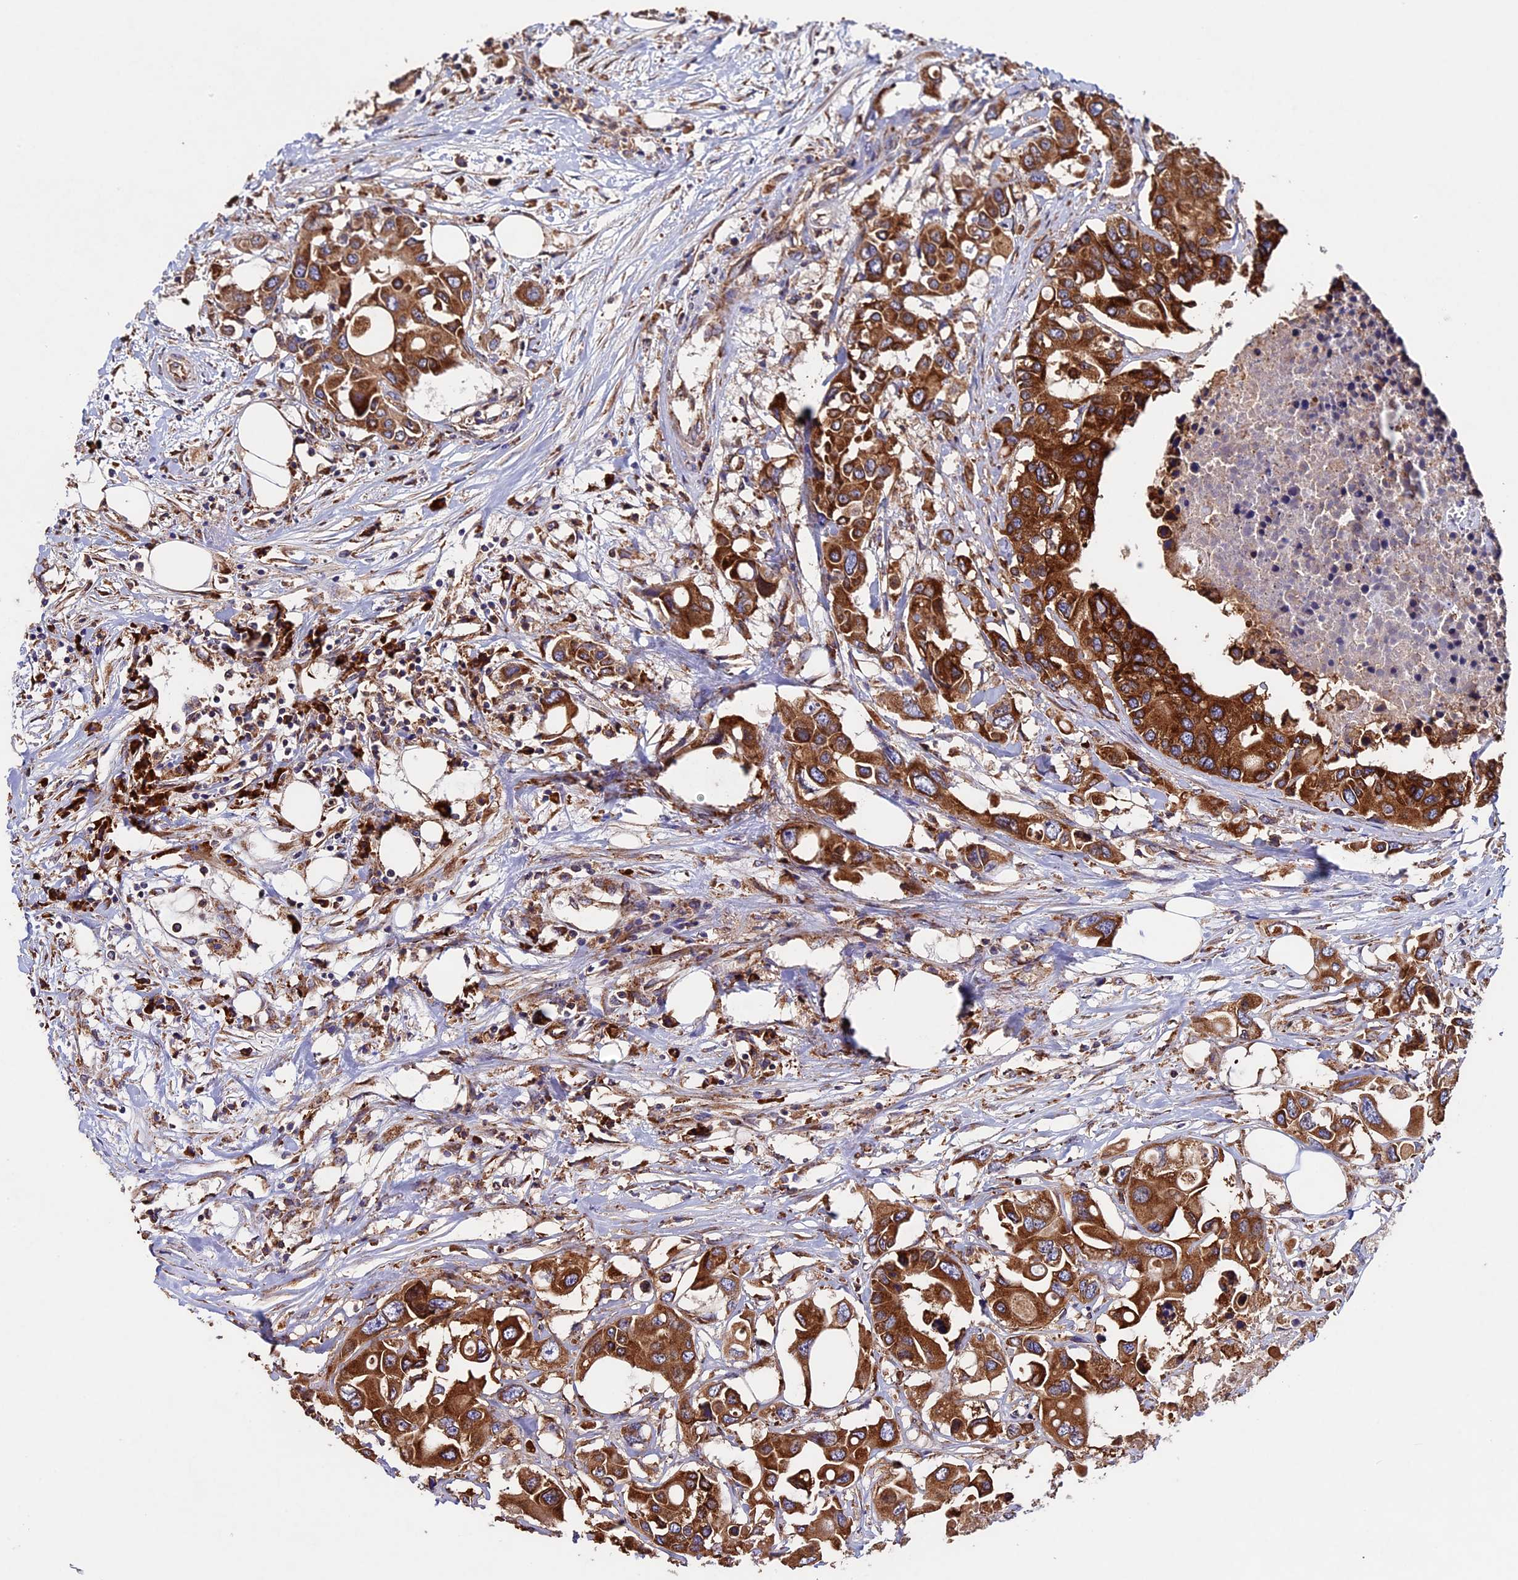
{"staining": {"intensity": "strong", "quantity": ">75%", "location": "cytoplasmic/membranous"}, "tissue": "colorectal cancer", "cell_type": "Tumor cells", "image_type": "cancer", "snomed": [{"axis": "morphology", "description": "Adenocarcinoma, NOS"}, {"axis": "topography", "description": "Colon"}], "caption": "Immunohistochemical staining of human colorectal adenocarcinoma demonstrates strong cytoplasmic/membranous protein expression in about >75% of tumor cells.", "gene": "BTBD3", "patient": {"sex": "male", "age": 77}}